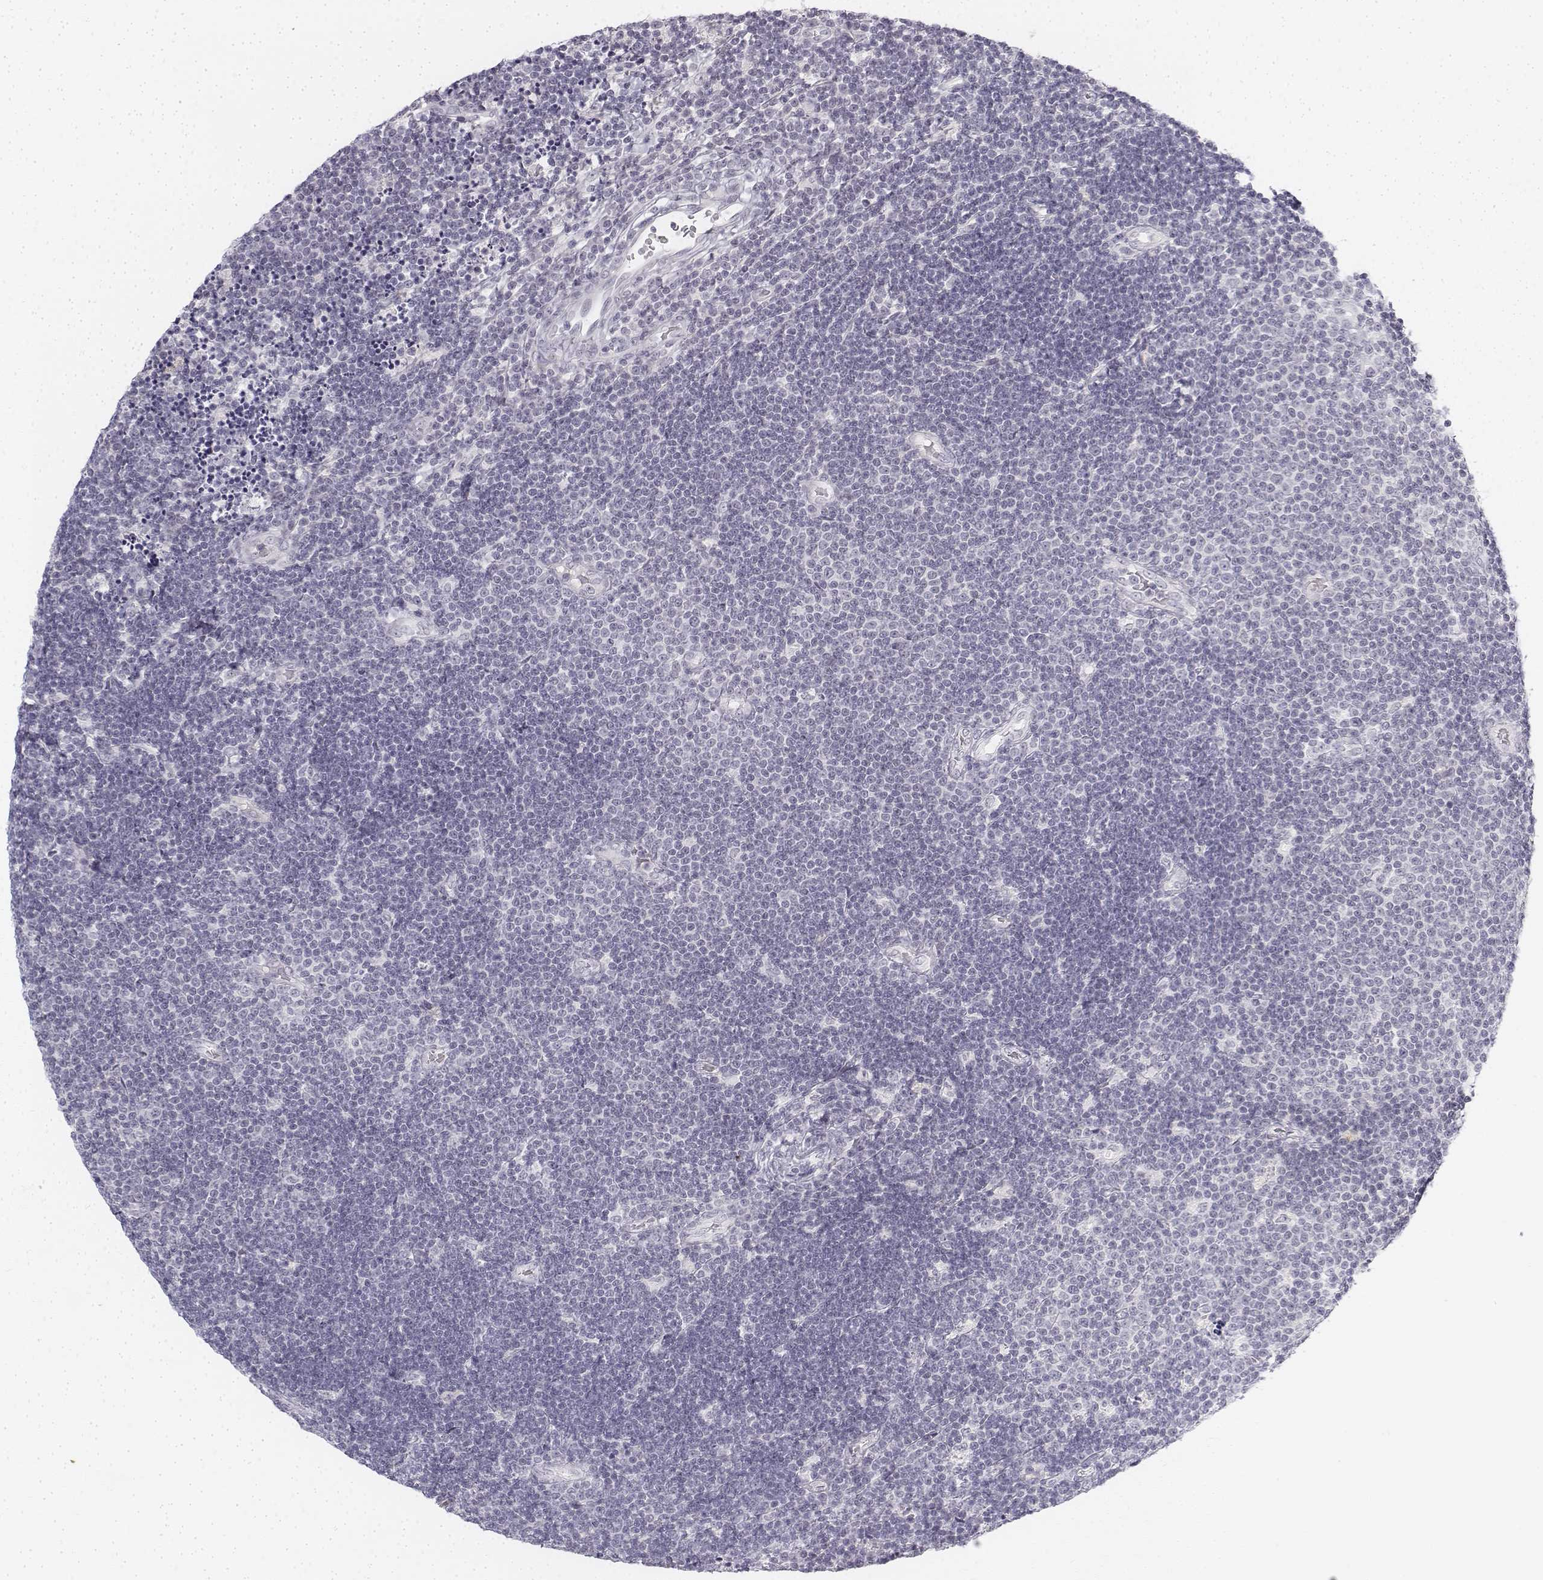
{"staining": {"intensity": "negative", "quantity": "none", "location": "none"}, "tissue": "lymphoma", "cell_type": "Tumor cells", "image_type": "cancer", "snomed": [{"axis": "morphology", "description": "Malignant lymphoma, non-Hodgkin's type, Low grade"}, {"axis": "topography", "description": "Brain"}], "caption": "Immunohistochemical staining of human malignant lymphoma, non-Hodgkin's type (low-grade) exhibits no significant expression in tumor cells.", "gene": "KRT84", "patient": {"sex": "female", "age": 66}}